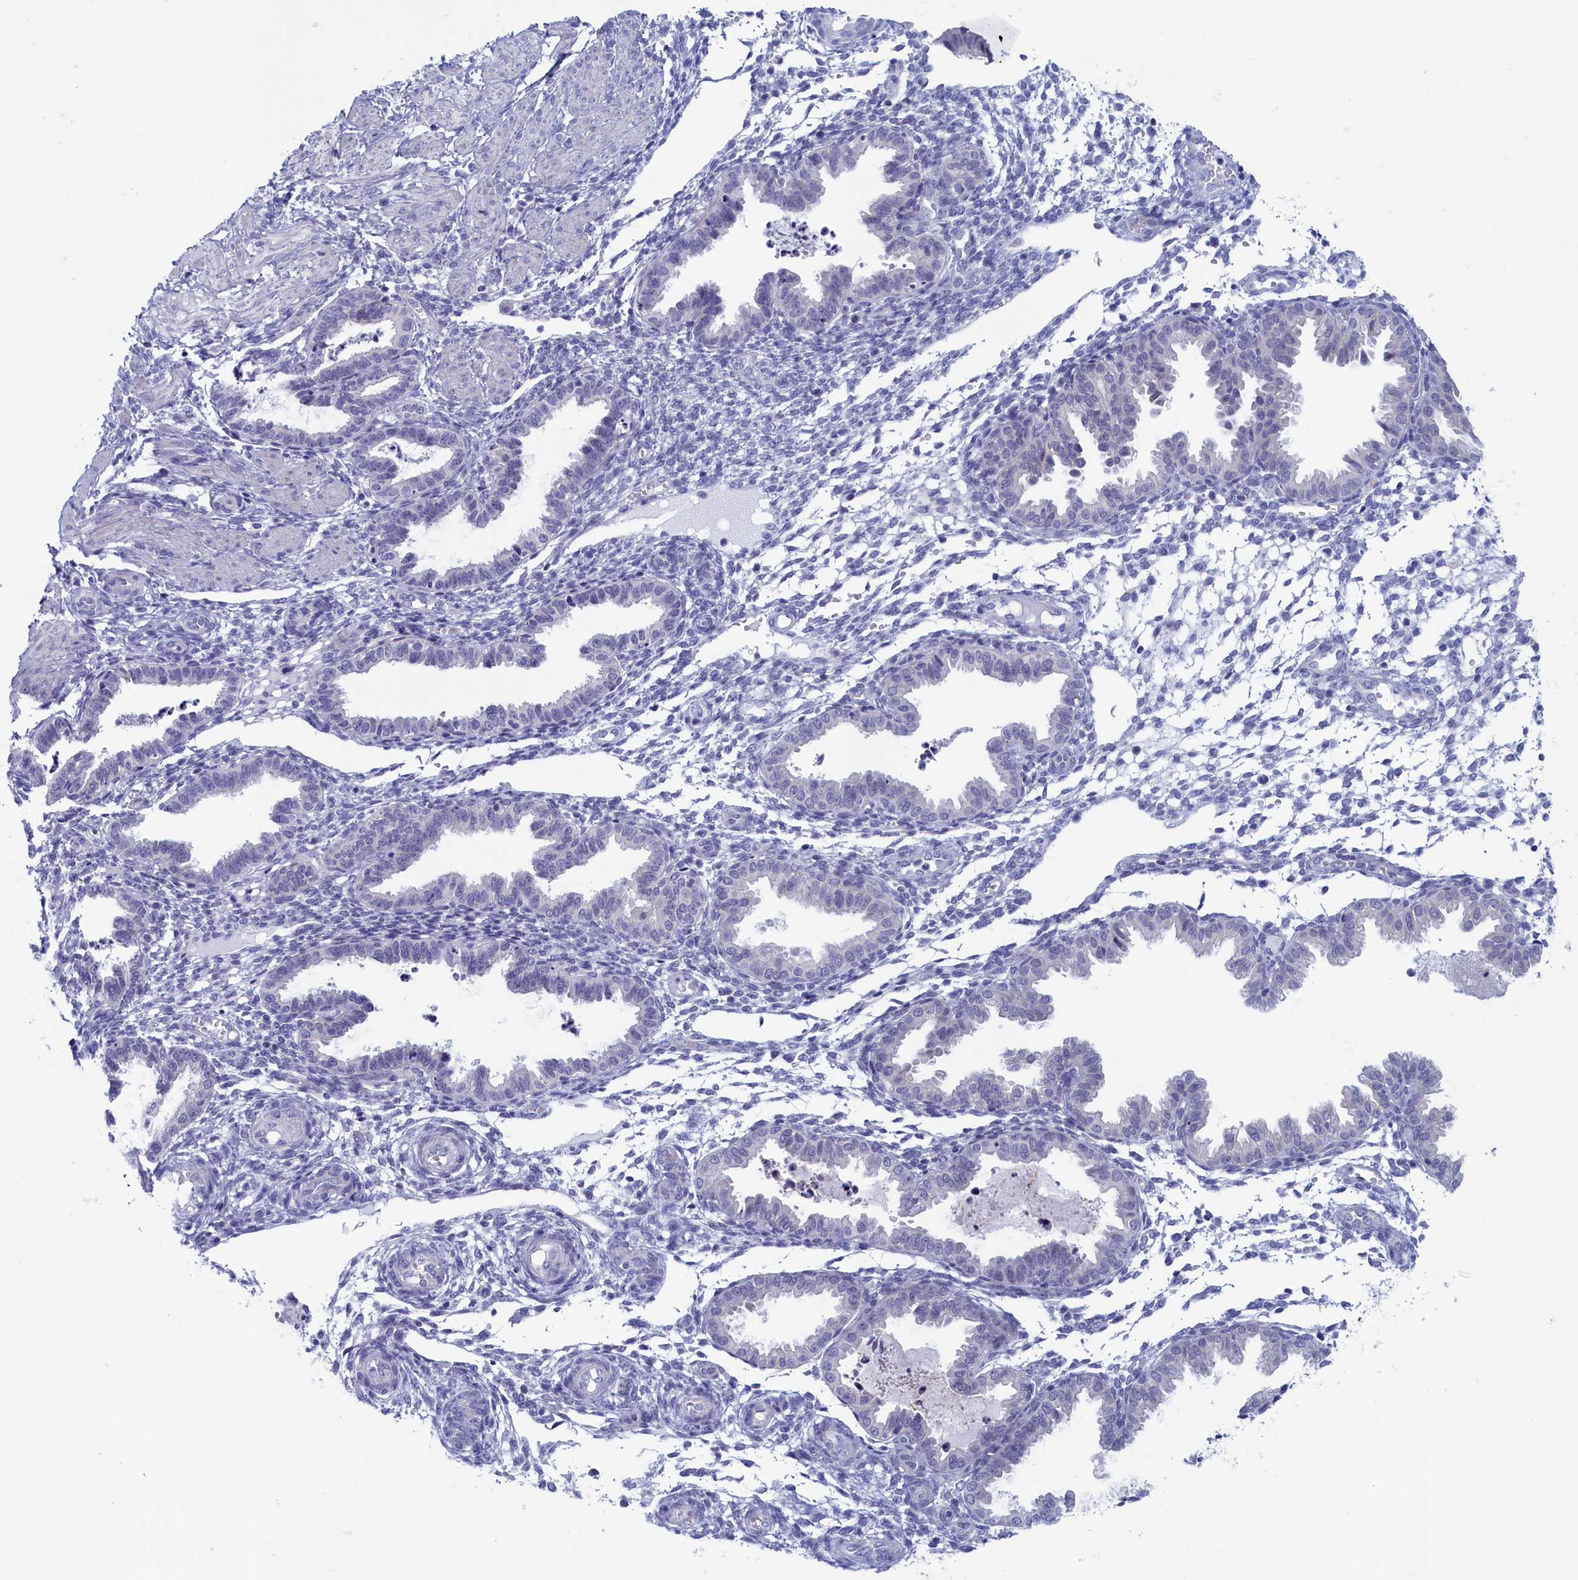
{"staining": {"intensity": "negative", "quantity": "none", "location": "none"}, "tissue": "endometrium", "cell_type": "Cells in endometrial stroma", "image_type": "normal", "snomed": [{"axis": "morphology", "description": "Normal tissue, NOS"}, {"axis": "topography", "description": "Endometrium"}], "caption": "Immunohistochemical staining of benign human endometrium demonstrates no significant staining in cells in endometrial stroma. The staining is performed using DAB (3,3'-diaminobenzidine) brown chromogen with nuclei counter-stained in using hematoxylin.", "gene": "WDR76", "patient": {"sex": "female", "age": 33}}